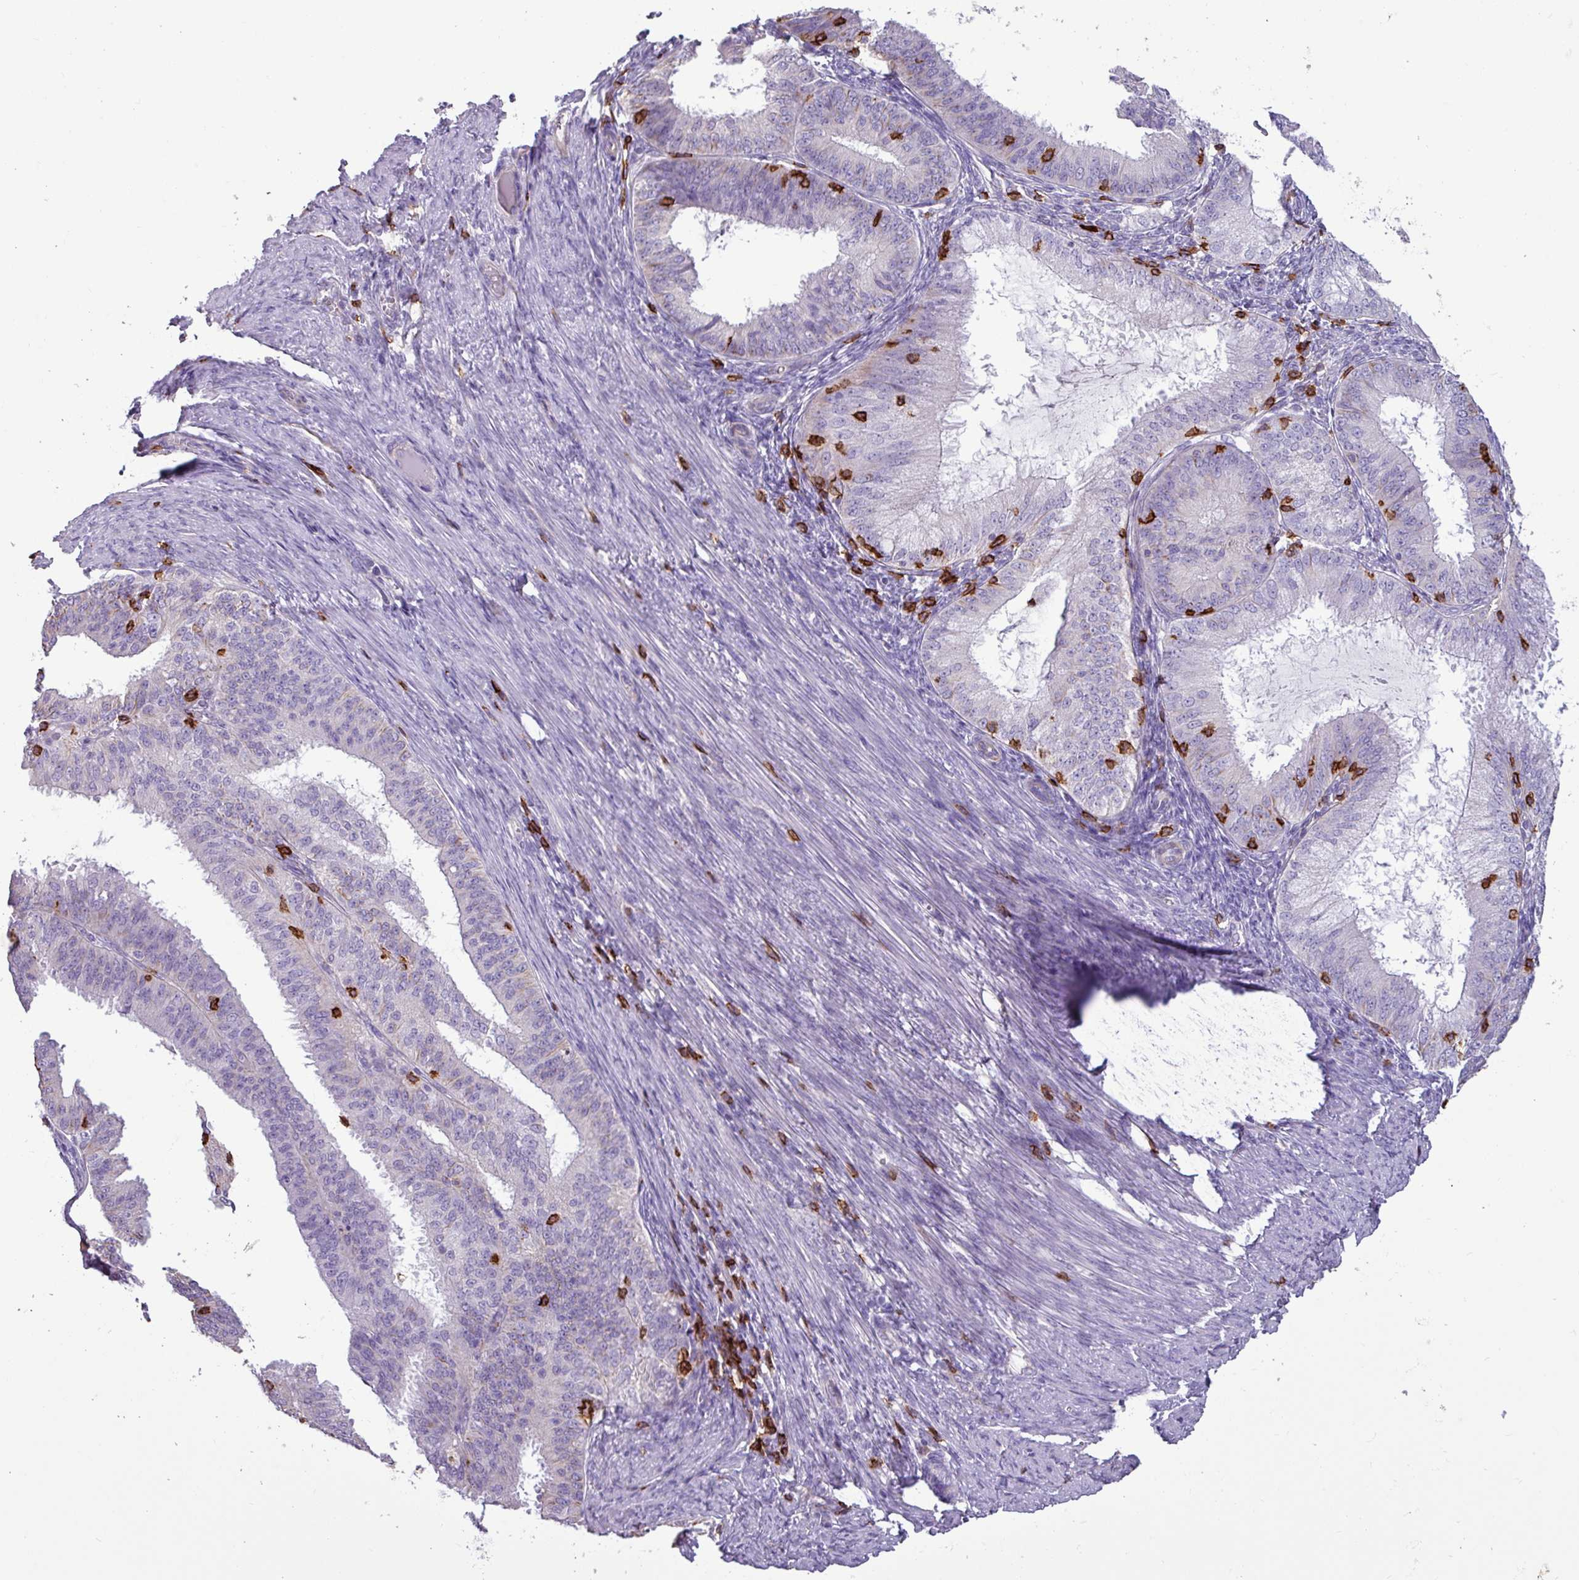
{"staining": {"intensity": "negative", "quantity": "none", "location": "none"}, "tissue": "endometrial cancer", "cell_type": "Tumor cells", "image_type": "cancer", "snomed": [{"axis": "morphology", "description": "Adenocarcinoma, NOS"}, {"axis": "topography", "description": "Endometrium"}], "caption": "Tumor cells are negative for brown protein staining in endometrial cancer.", "gene": "CD8A", "patient": {"sex": "female", "age": 51}}